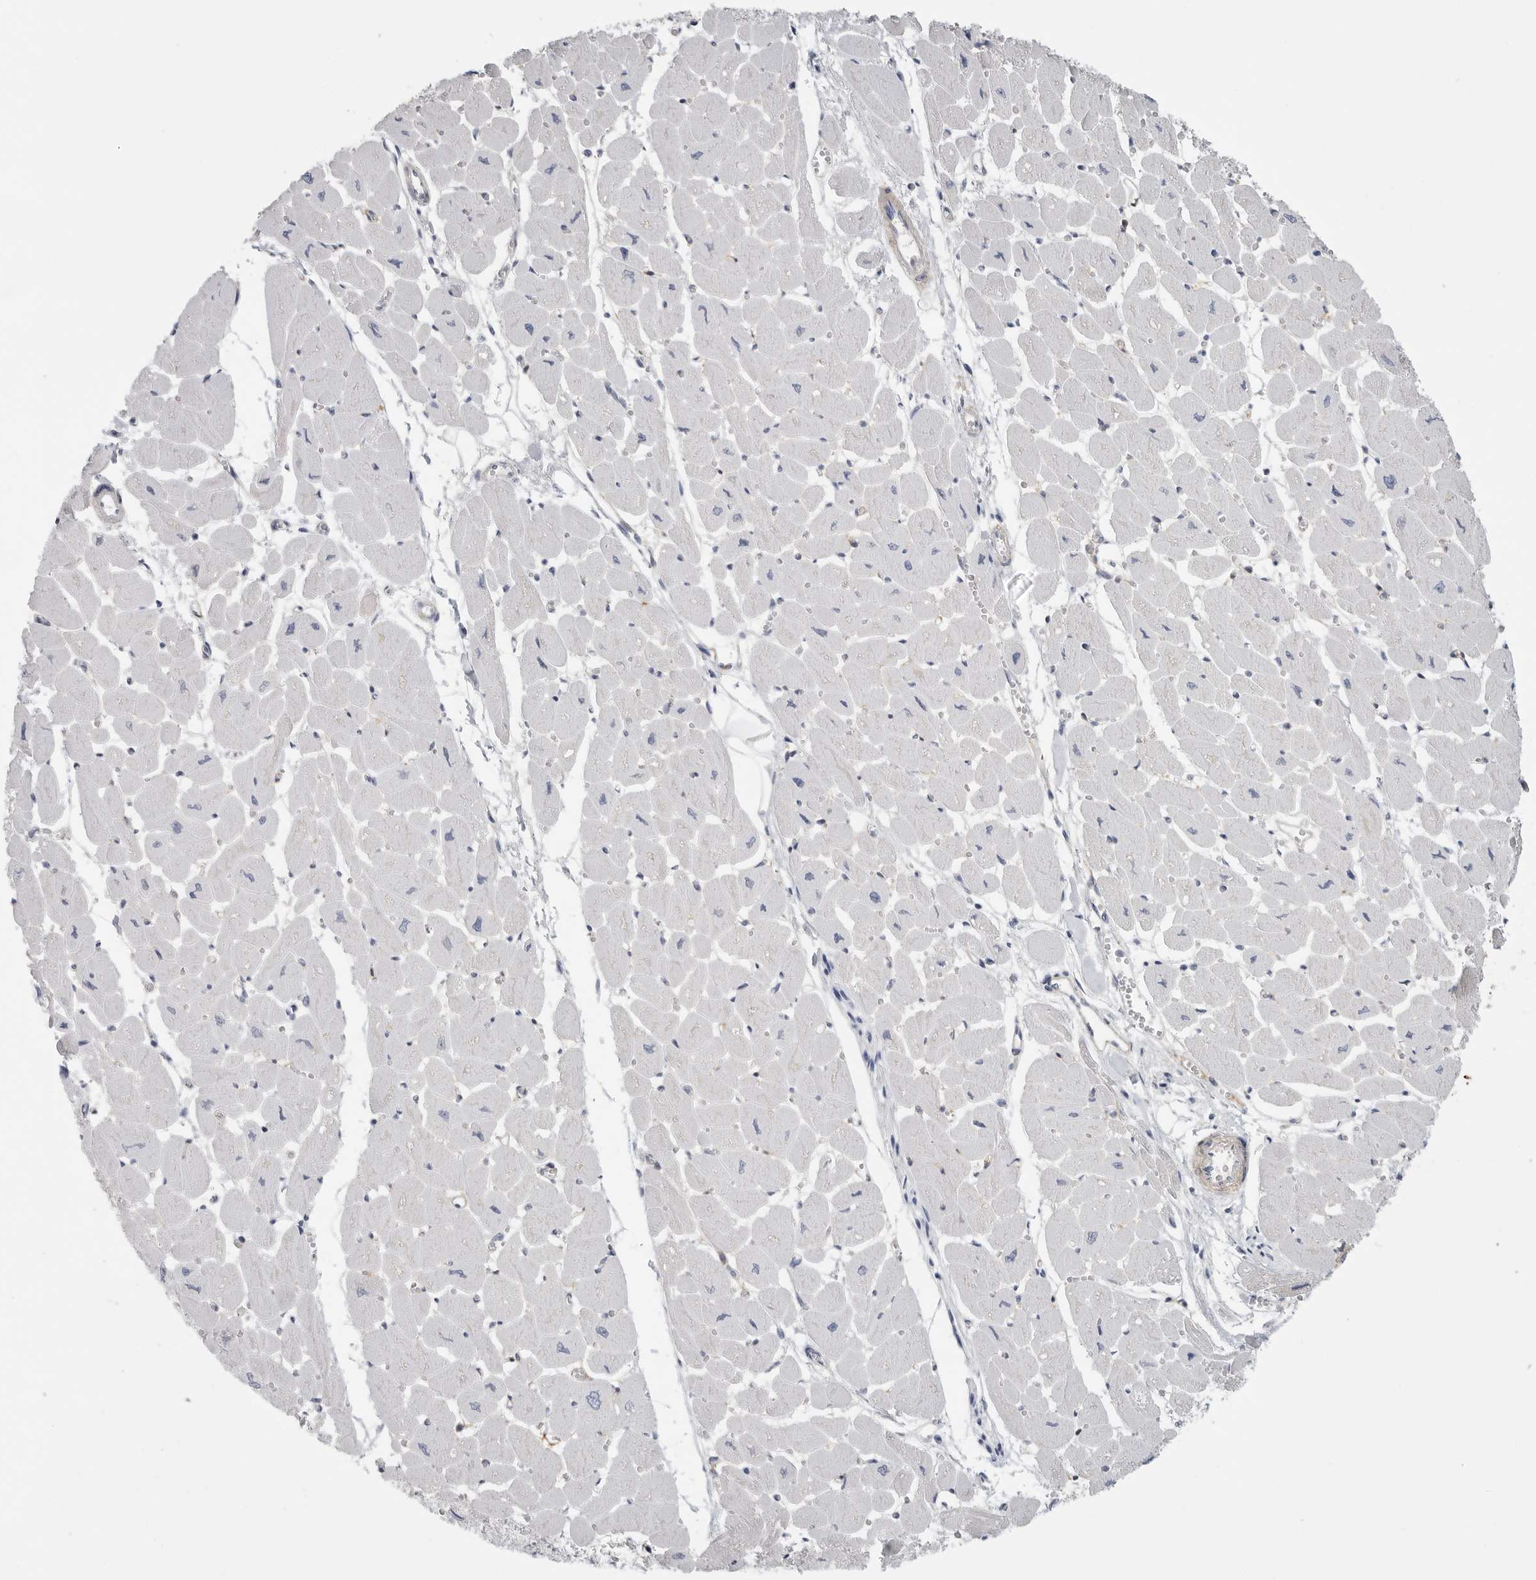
{"staining": {"intensity": "negative", "quantity": "none", "location": "none"}, "tissue": "heart muscle", "cell_type": "Cardiomyocytes", "image_type": "normal", "snomed": [{"axis": "morphology", "description": "Normal tissue, NOS"}, {"axis": "topography", "description": "Heart"}], "caption": "Immunohistochemistry (IHC) photomicrograph of normal heart muscle stained for a protein (brown), which demonstrates no expression in cardiomyocytes.", "gene": "TNR", "patient": {"sex": "female", "age": 54}}